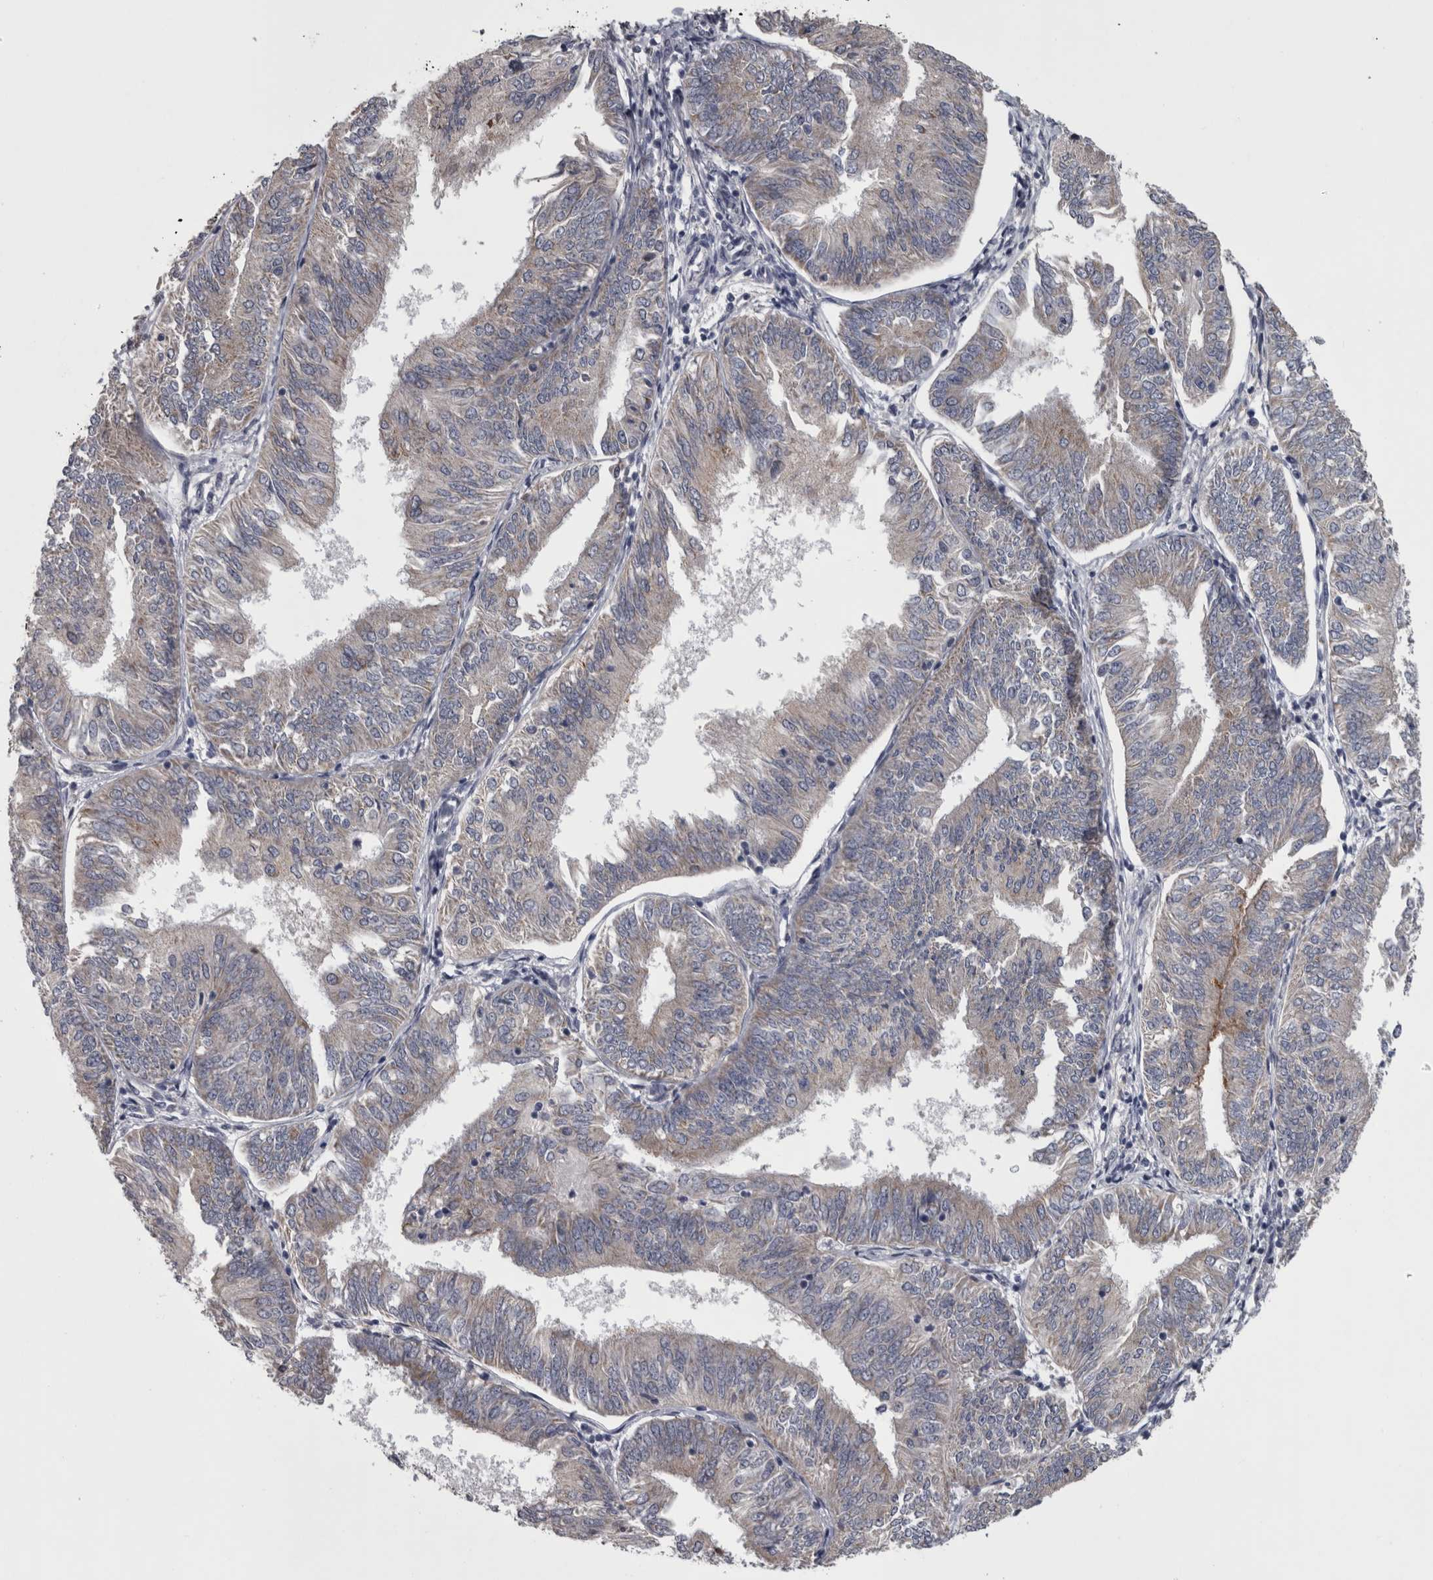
{"staining": {"intensity": "negative", "quantity": "none", "location": "none"}, "tissue": "endometrial cancer", "cell_type": "Tumor cells", "image_type": "cancer", "snomed": [{"axis": "morphology", "description": "Adenocarcinoma, NOS"}, {"axis": "topography", "description": "Endometrium"}], "caption": "The photomicrograph reveals no significant staining in tumor cells of endometrial cancer. (DAB immunohistochemistry (IHC) visualized using brightfield microscopy, high magnification).", "gene": "DBT", "patient": {"sex": "female", "age": 58}}